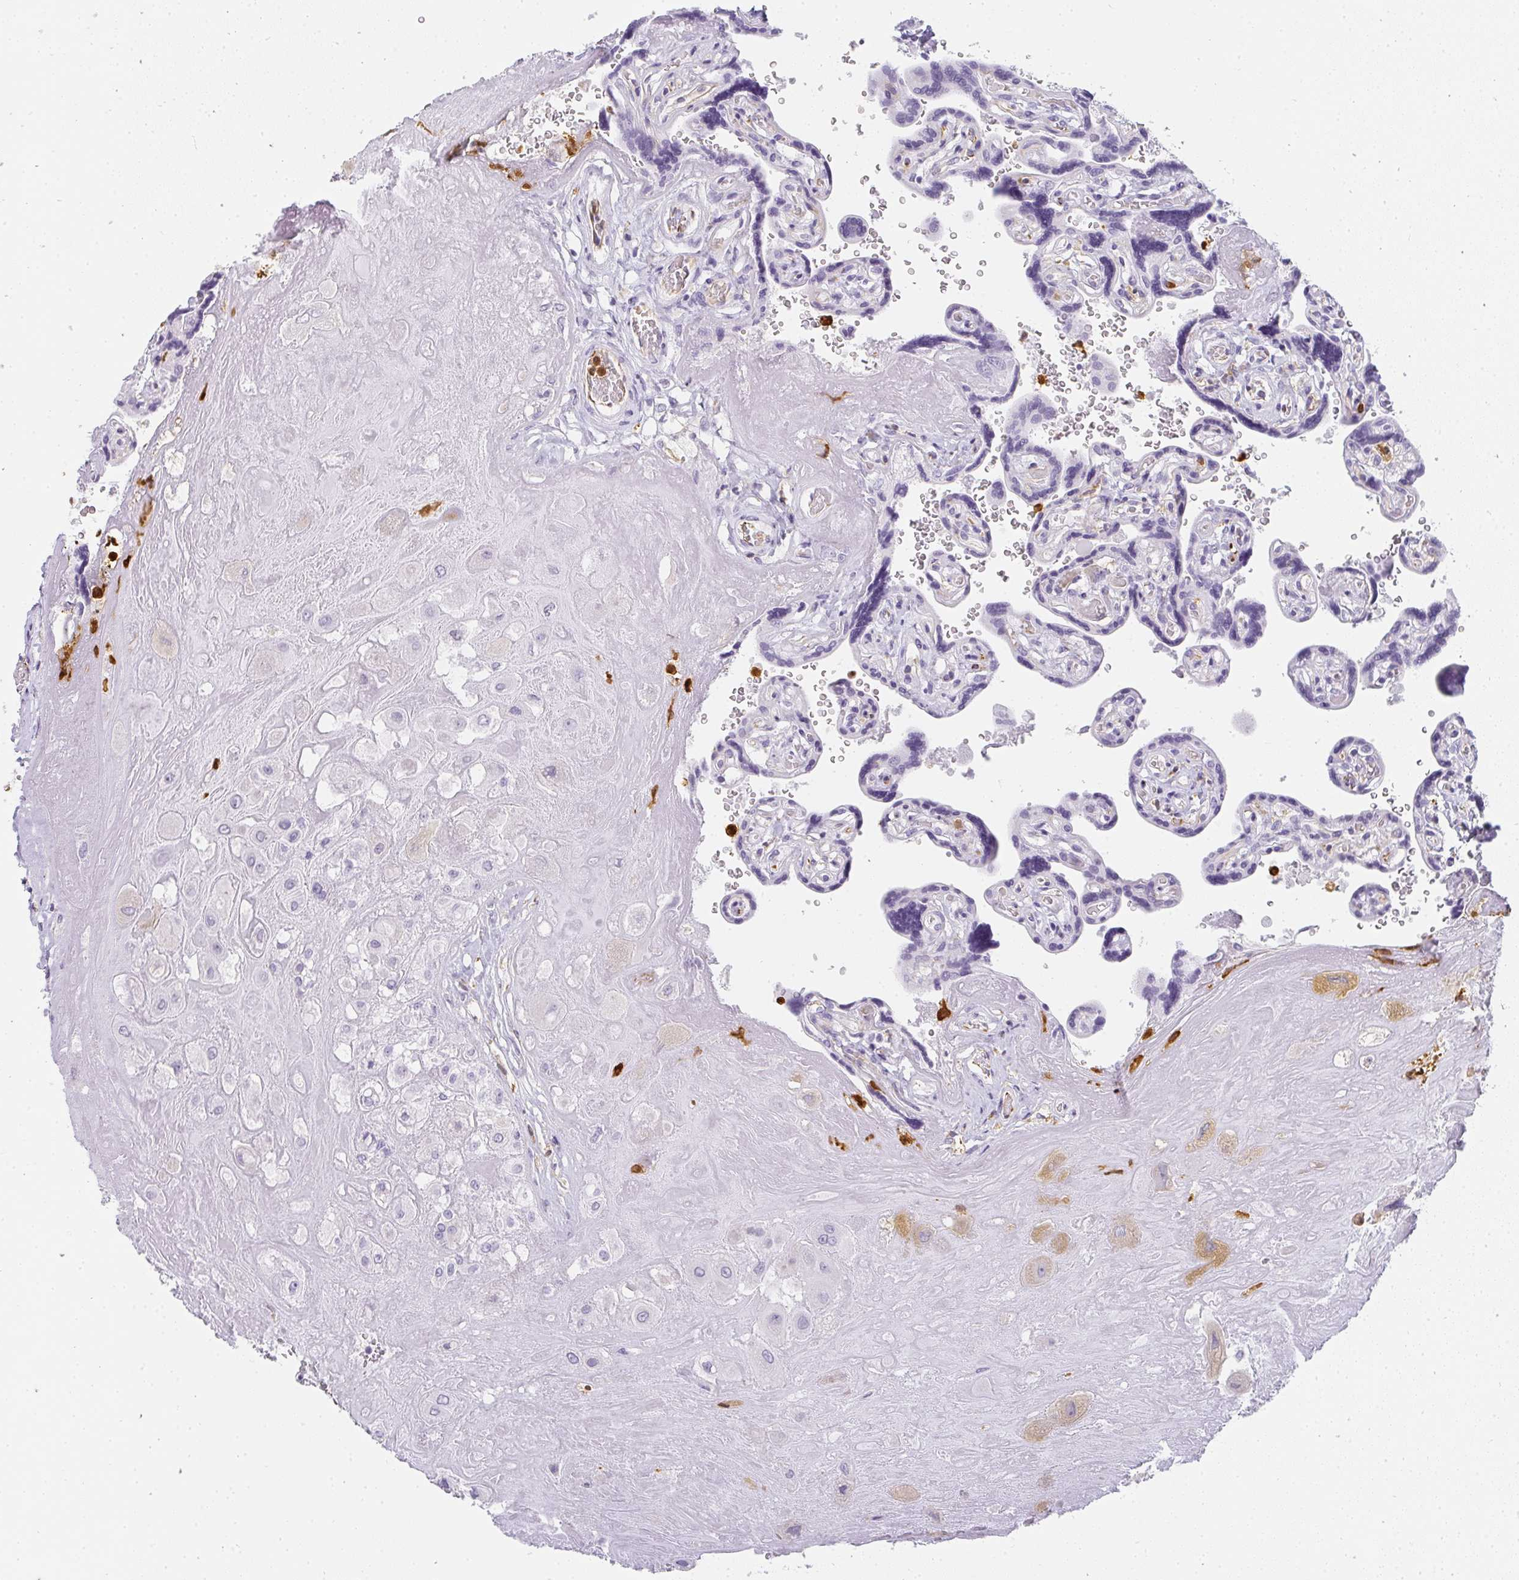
{"staining": {"intensity": "weak", "quantity": "<25%", "location": "cytoplasmic/membranous"}, "tissue": "placenta", "cell_type": "Decidual cells", "image_type": "normal", "snomed": [{"axis": "morphology", "description": "Normal tissue, NOS"}, {"axis": "topography", "description": "Placenta"}], "caption": "Human placenta stained for a protein using immunohistochemistry (IHC) exhibits no expression in decidual cells.", "gene": "HK3", "patient": {"sex": "female", "age": 32}}